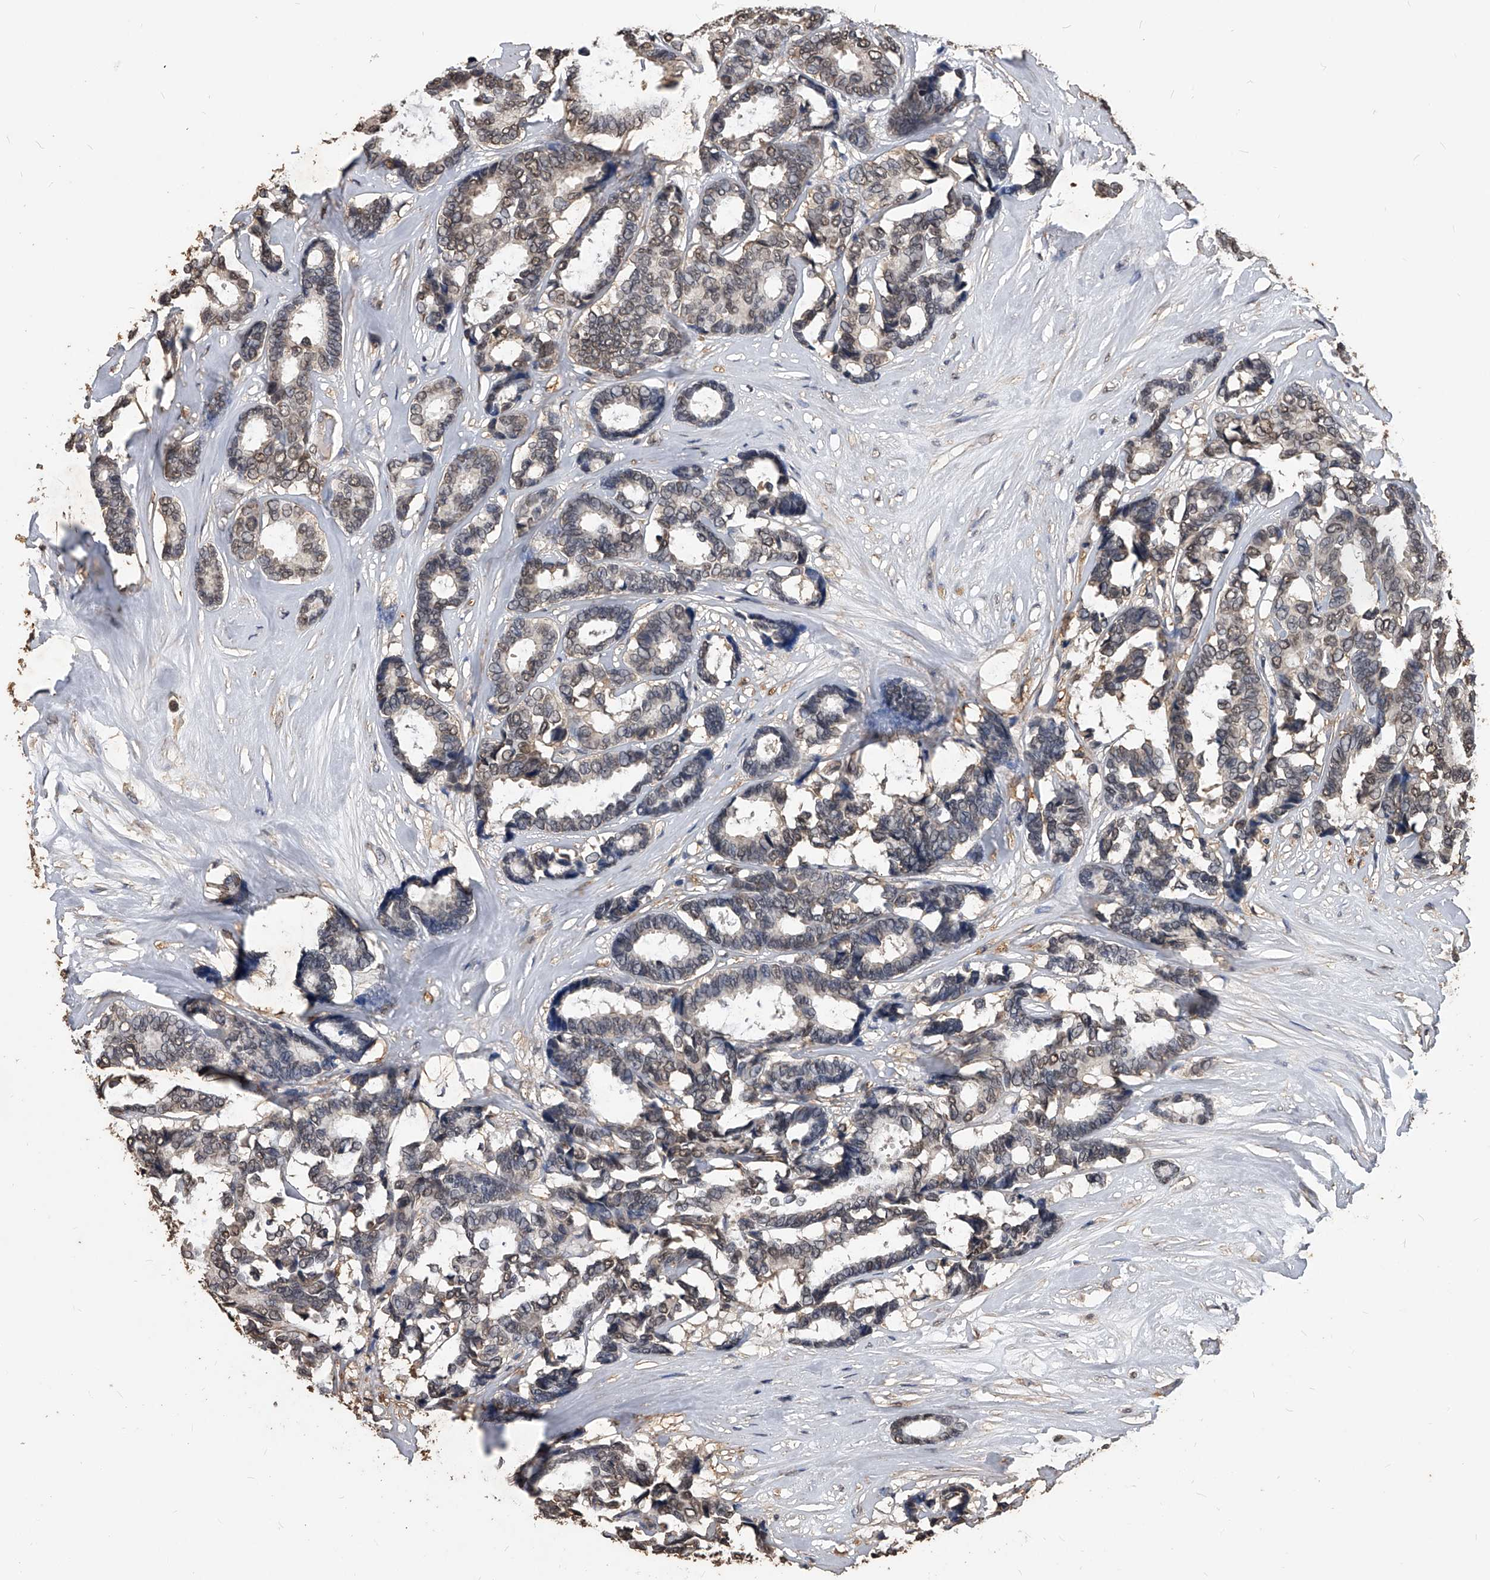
{"staining": {"intensity": "weak", "quantity": "<25%", "location": "nuclear"}, "tissue": "breast cancer", "cell_type": "Tumor cells", "image_type": "cancer", "snomed": [{"axis": "morphology", "description": "Duct carcinoma"}, {"axis": "topography", "description": "Breast"}], "caption": "A photomicrograph of human breast cancer is negative for staining in tumor cells. (IHC, brightfield microscopy, high magnification).", "gene": "FBXL4", "patient": {"sex": "female", "age": 87}}